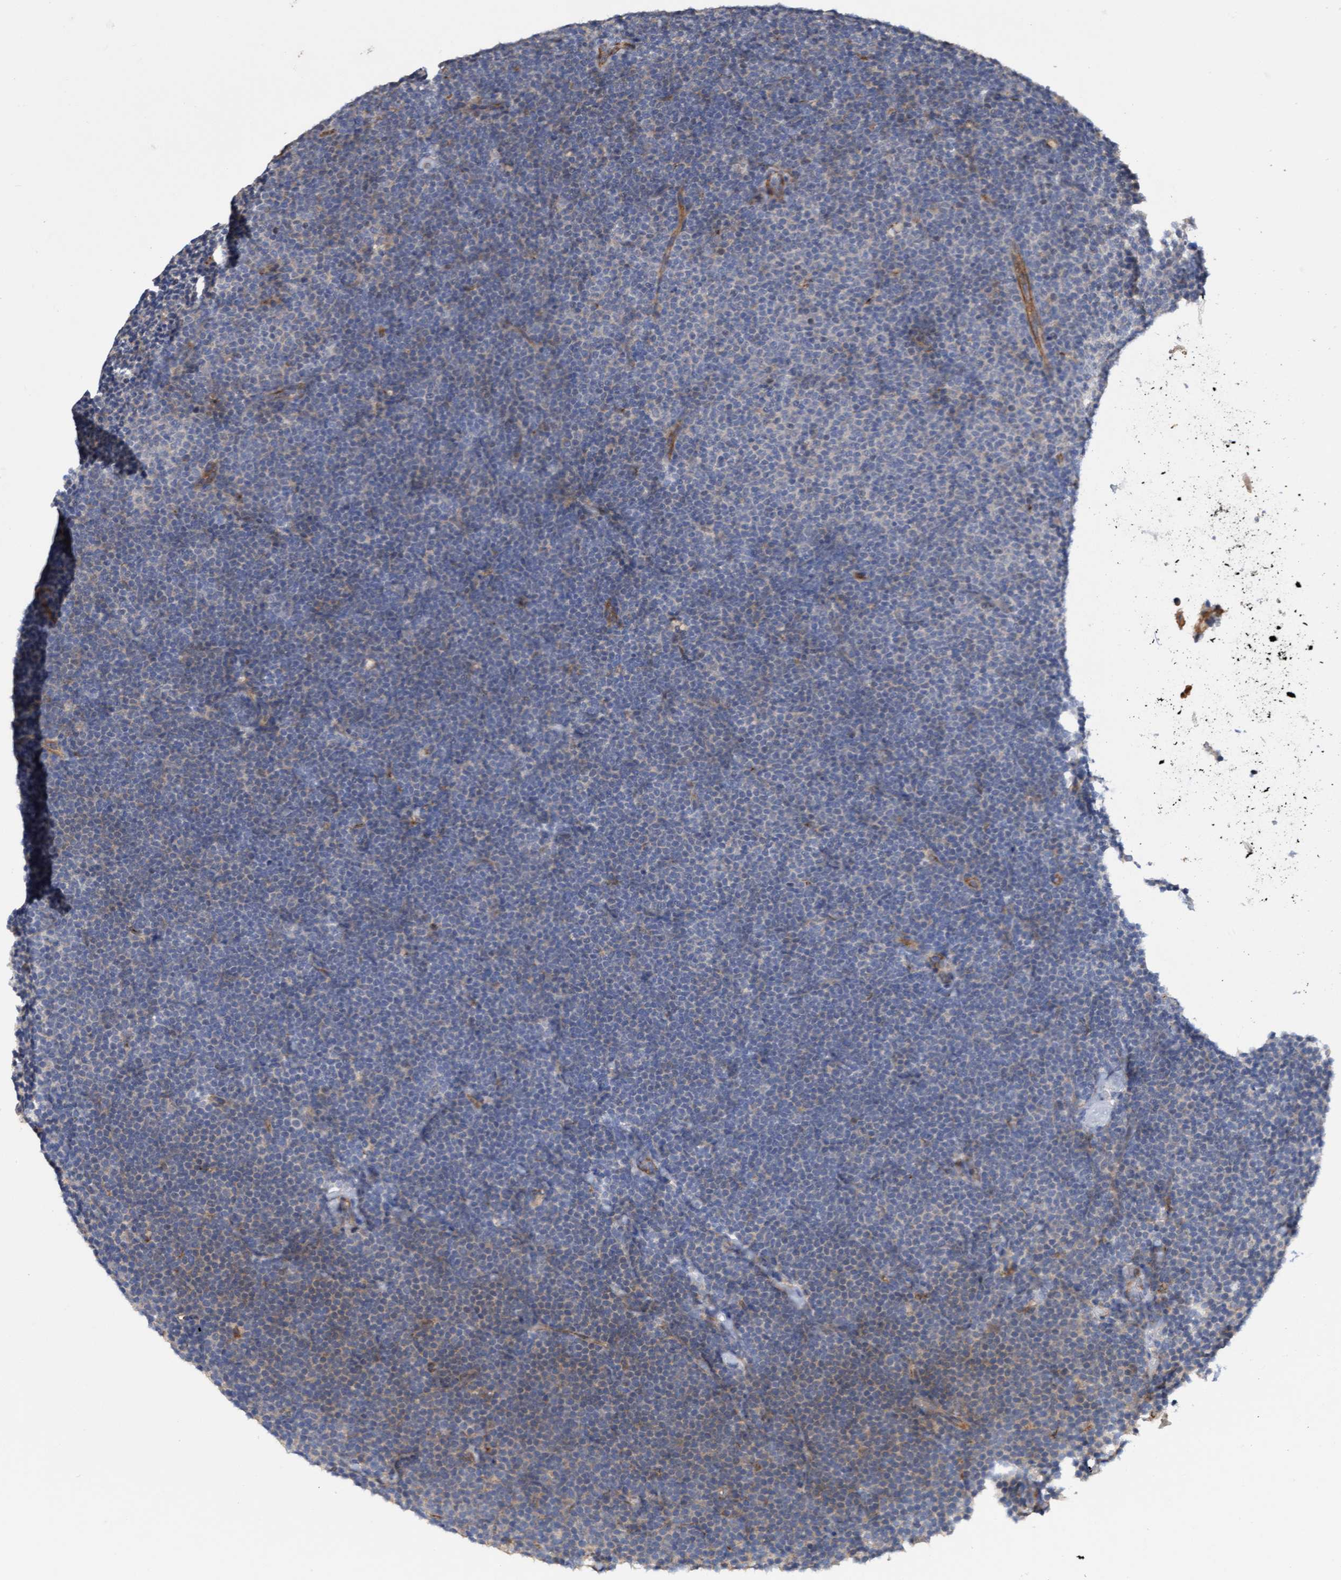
{"staining": {"intensity": "negative", "quantity": "none", "location": "none"}, "tissue": "lymphoma", "cell_type": "Tumor cells", "image_type": "cancer", "snomed": [{"axis": "morphology", "description": "Malignant lymphoma, non-Hodgkin's type, Low grade"}, {"axis": "topography", "description": "Lymph node"}], "caption": "There is no significant positivity in tumor cells of malignant lymphoma, non-Hodgkin's type (low-grade). (DAB immunohistochemistry, high magnification).", "gene": "ITFG1", "patient": {"sex": "female", "age": 53}}